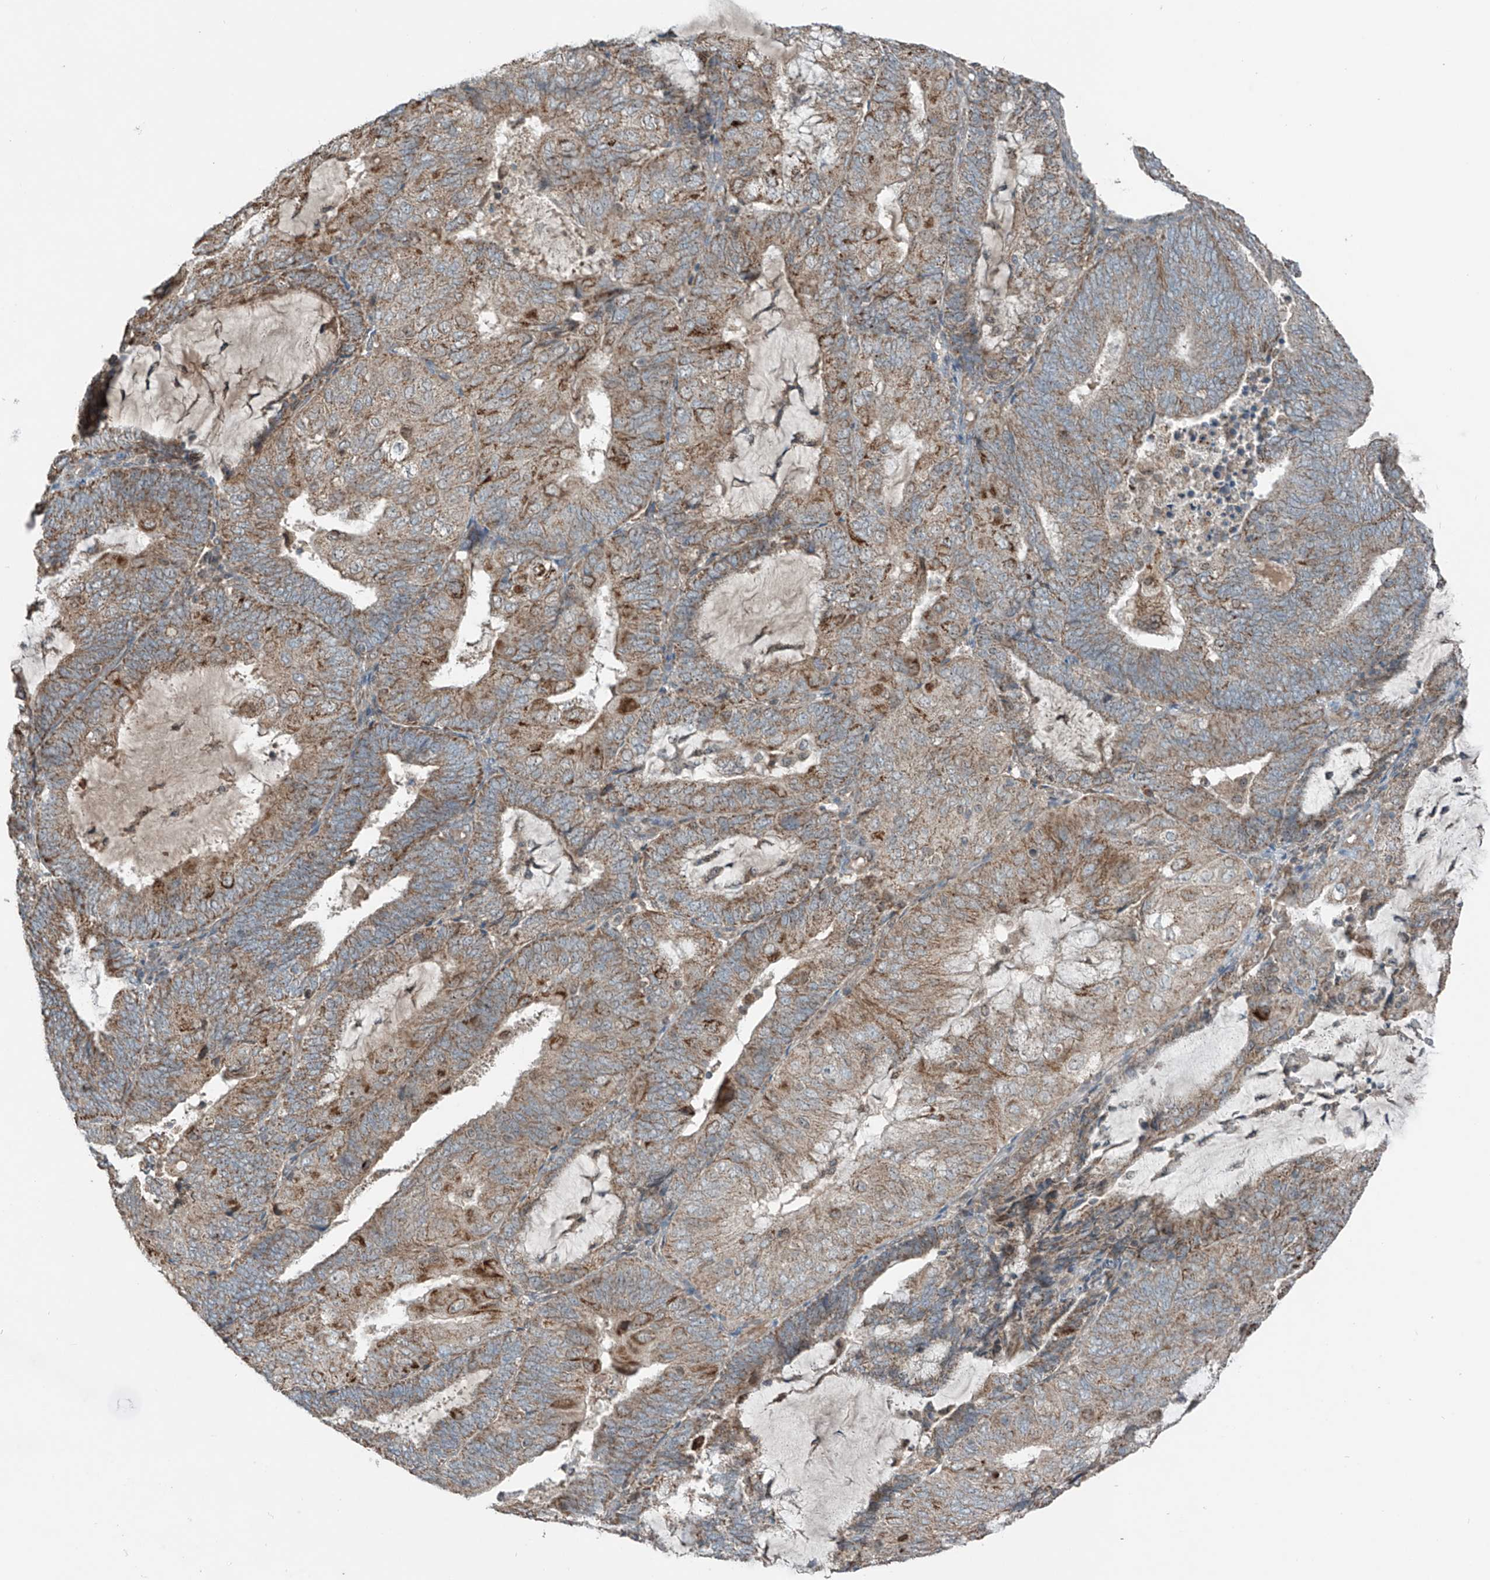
{"staining": {"intensity": "weak", "quantity": ">75%", "location": "cytoplasmic/membranous"}, "tissue": "endometrial cancer", "cell_type": "Tumor cells", "image_type": "cancer", "snomed": [{"axis": "morphology", "description": "Adenocarcinoma, NOS"}, {"axis": "topography", "description": "Endometrium"}], "caption": "IHC of human endometrial adenocarcinoma reveals low levels of weak cytoplasmic/membranous positivity in about >75% of tumor cells.", "gene": "SAMD3", "patient": {"sex": "female", "age": 81}}